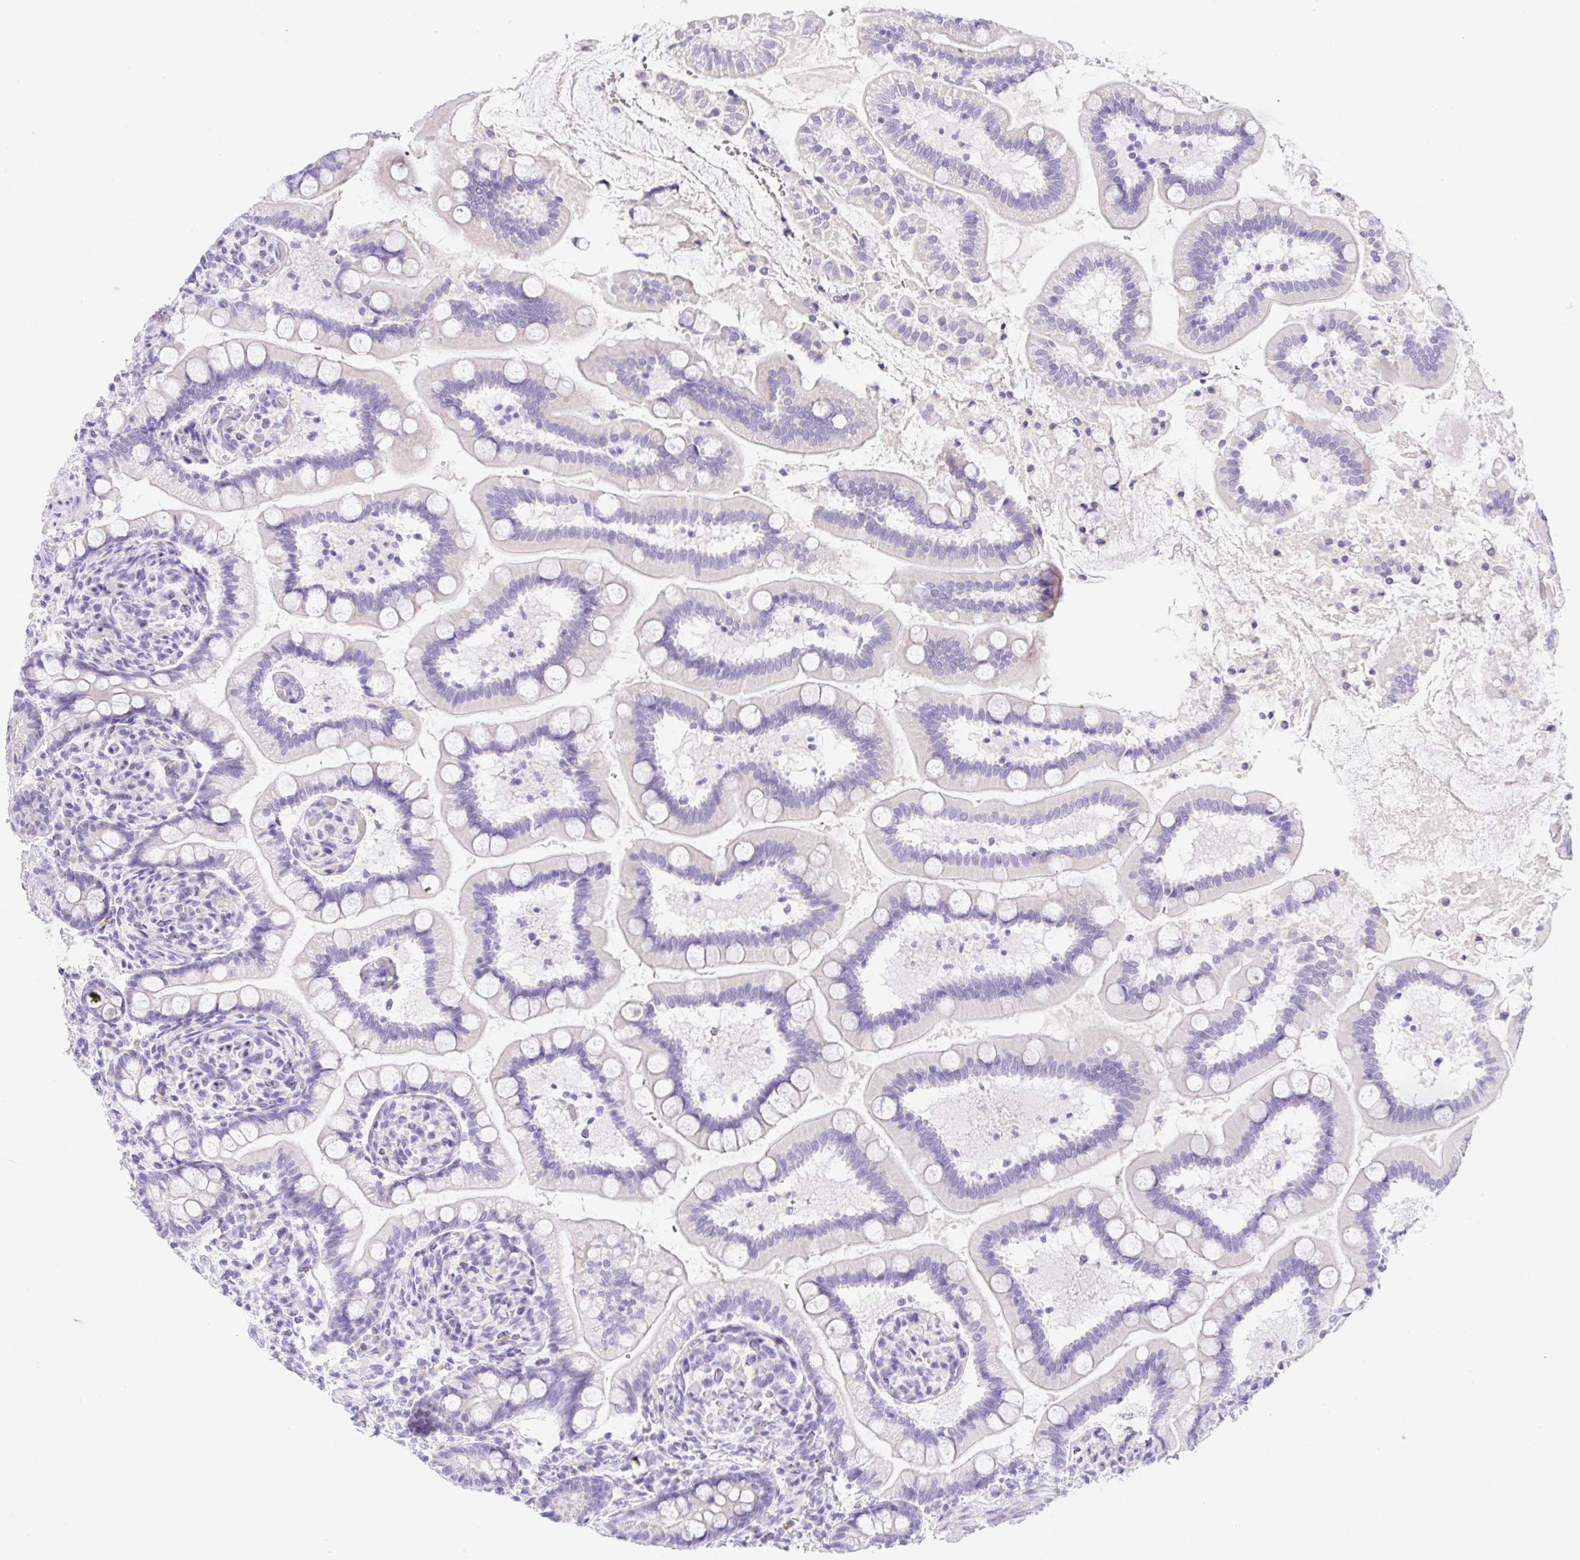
{"staining": {"intensity": "negative", "quantity": "none", "location": "none"}, "tissue": "small intestine", "cell_type": "Glandular cells", "image_type": "normal", "snomed": [{"axis": "morphology", "description": "Normal tissue, NOS"}, {"axis": "topography", "description": "Small intestine"}], "caption": "Small intestine stained for a protein using IHC demonstrates no positivity glandular cells.", "gene": "KLK8", "patient": {"sex": "female", "age": 64}}